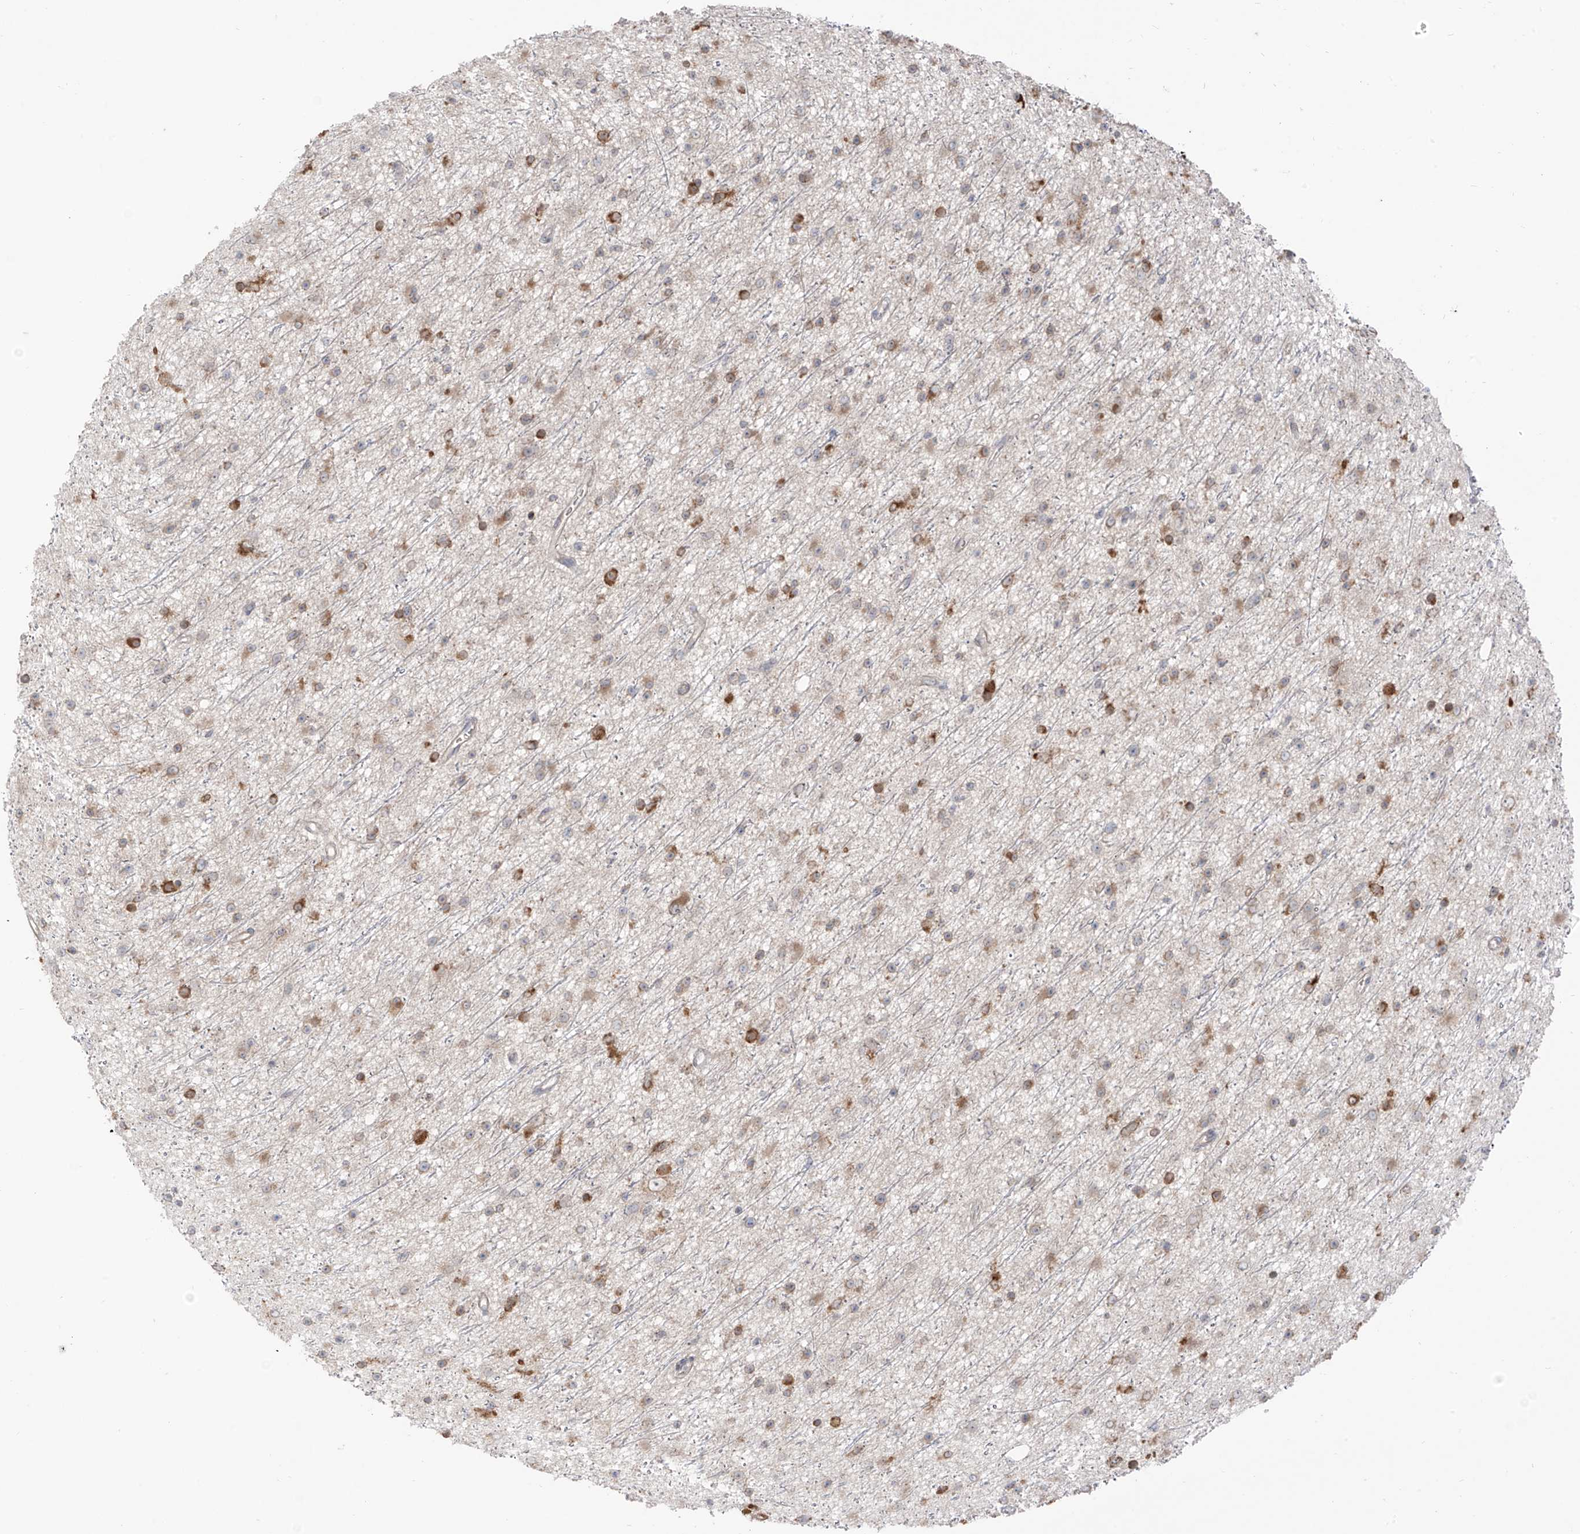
{"staining": {"intensity": "moderate", "quantity": "<25%", "location": "cytoplasmic/membranous"}, "tissue": "glioma", "cell_type": "Tumor cells", "image_type": "cancer", "snomed": [{"axis": "morphology", "description": "Glioma, malignant, Low grade"}, {"axis": "topography", "description": "Cerebral cortex"}], "caption": "Glioma stained with immunohistochemistry shows moderate cytoplasmic/membranous expression in about <25% of tumor cells.", "gene": "COLGALT2", "patient": {"sex": "female", "age": 39}}